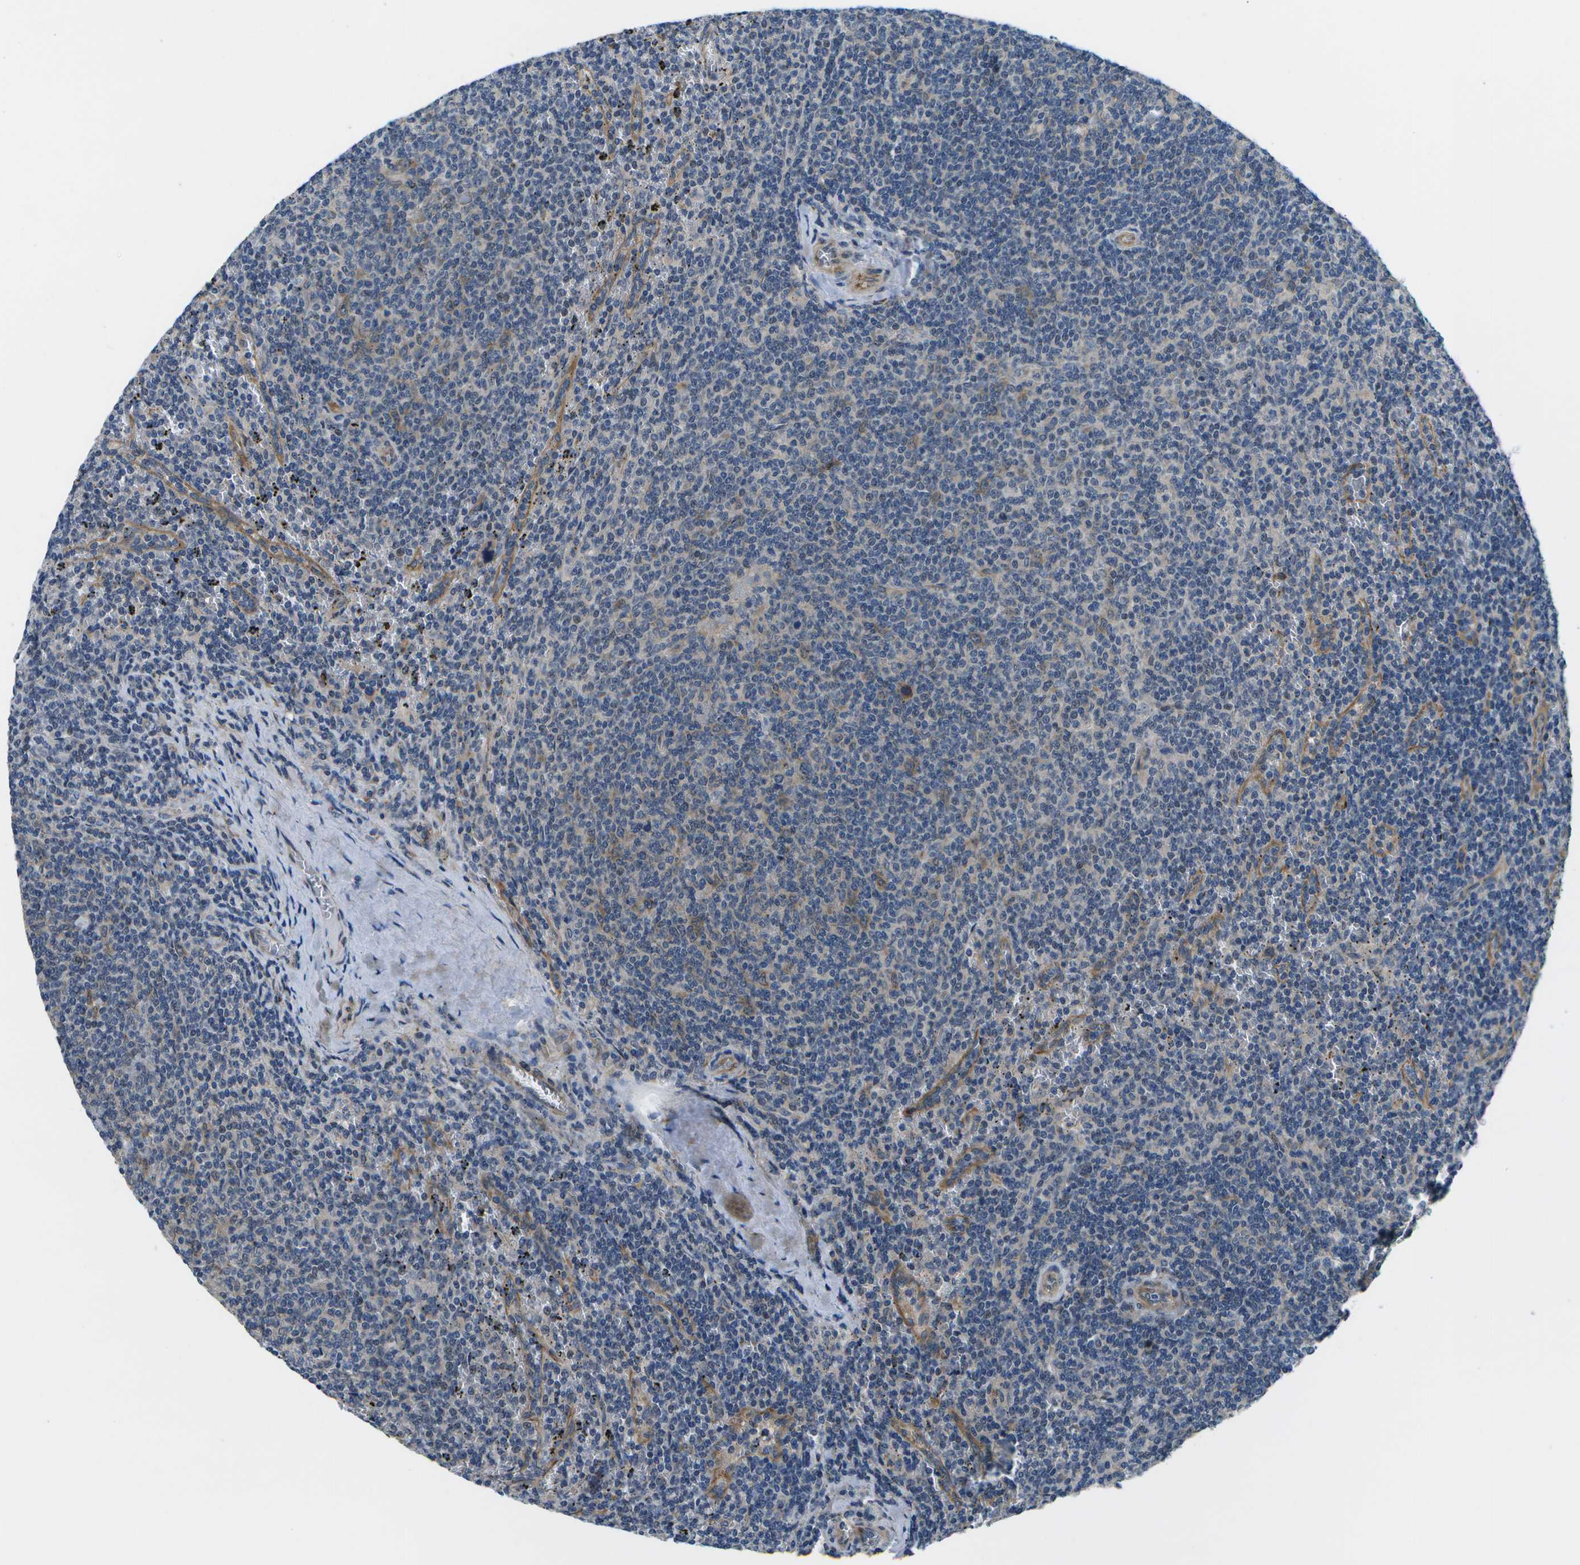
{"staining": {"intensity": "weak", "quantity": "<25%", "location": "cytoplasmic/membranous"}, "tissue": "lymphoma", "cell_type": "Tumor cells", "image_type": "cancer", "snomed": [{"axis": "morphology", "description": "Malignant lymphoma, non-Hodgkin's type, Low grade"}, {"axis": "topography", "description": "Spleen"}], "caption": "There is no significant positivity in tumor cells of lymphoma. The staining was performed using DAB (3,3'-diaminobenzidine) to visualize the protein expression in brown, while the nuclei were stained in blue with hematoxylin (Magnification: 20x).", "gene": "P3H1", "patient": {"sex": "female", "age": 50}}